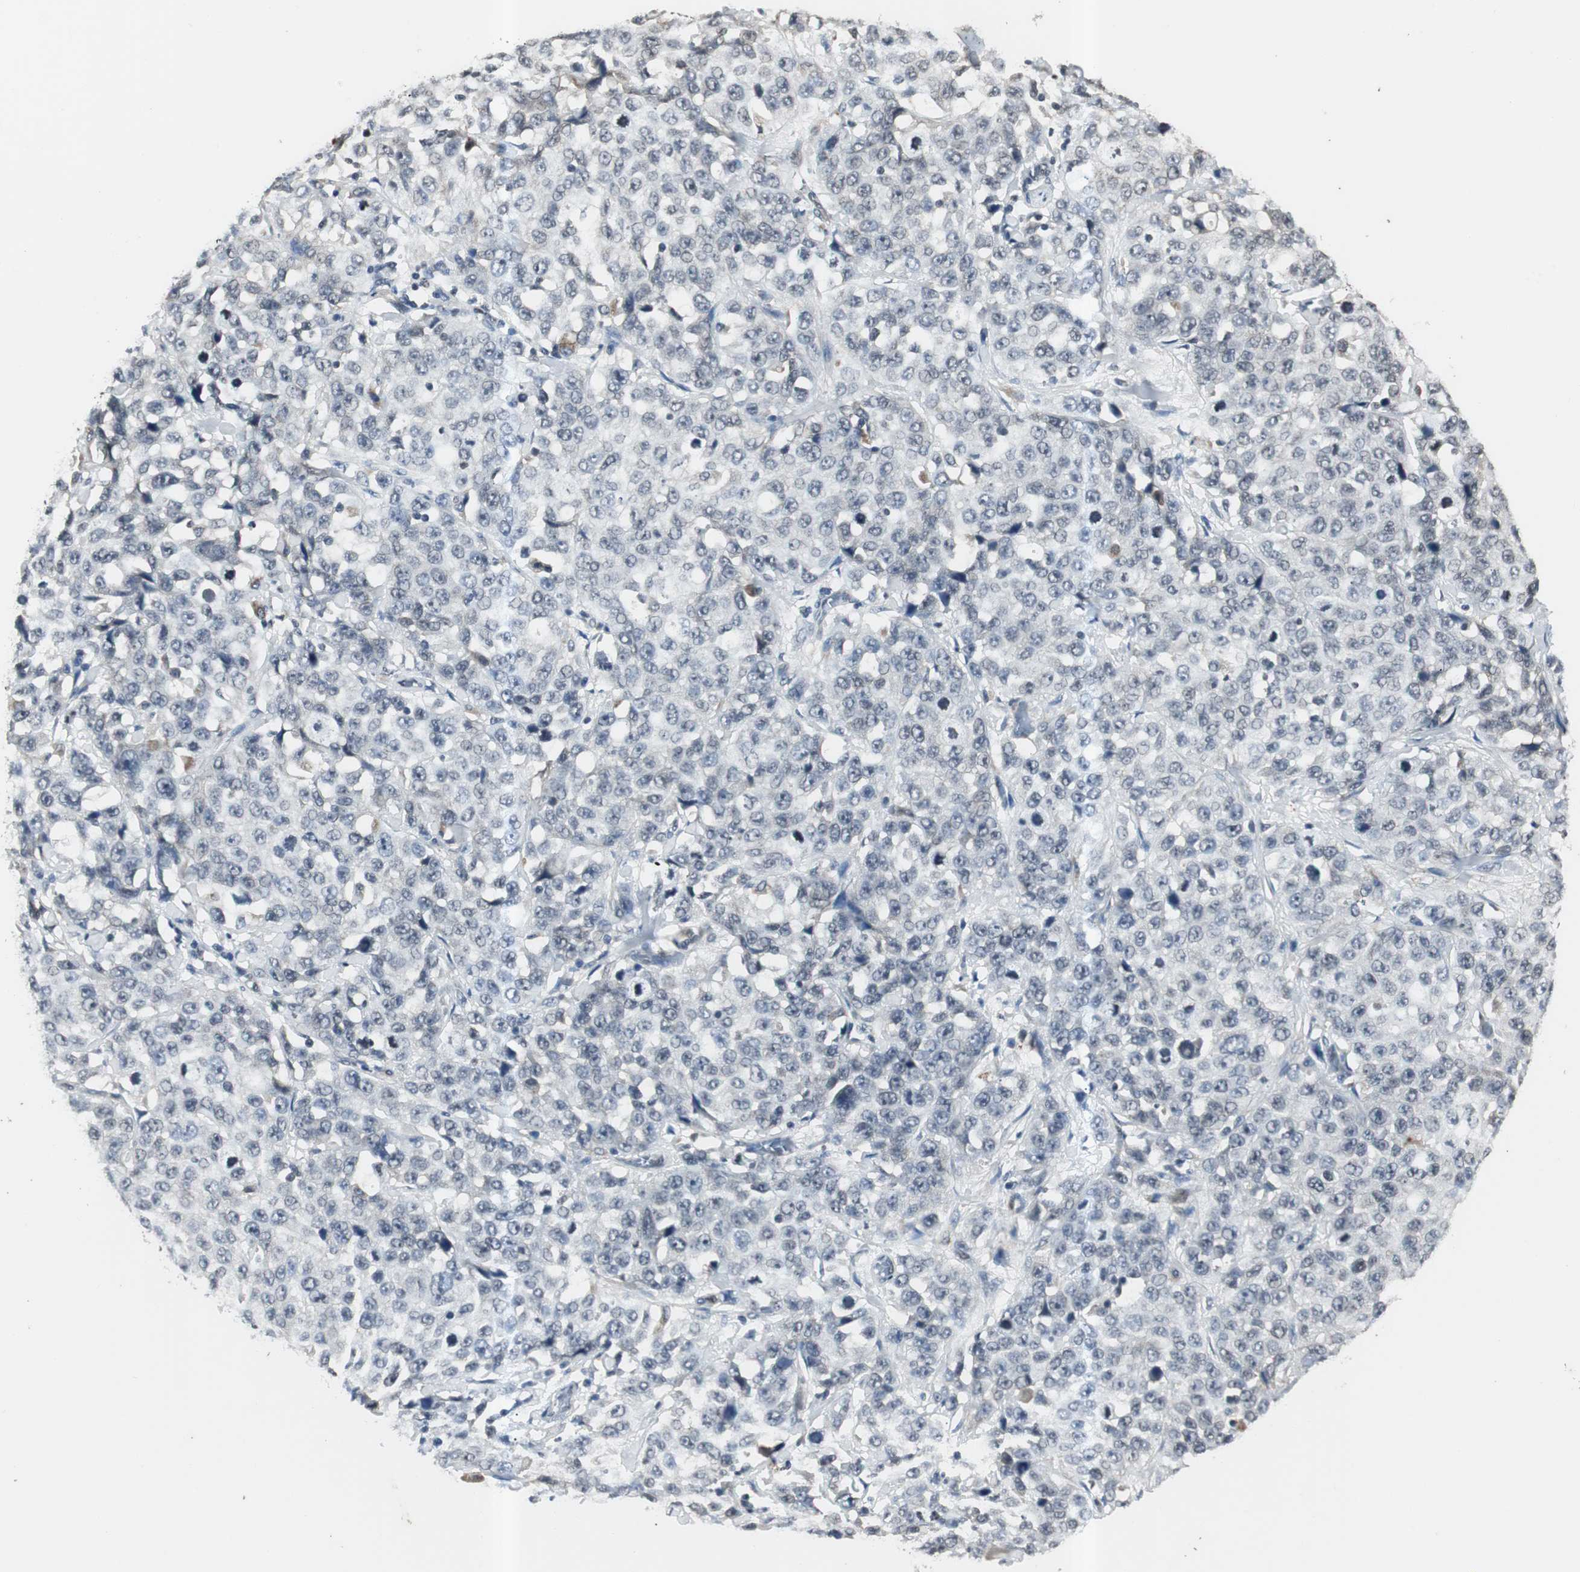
{"staining": {"intensity": "negative", "quantity": "none", "location": "none"}, "tissue": "stomach cancer", "cell_type": "Tumor cells", "image_type": "cancer", "snomed": [{"axis": "morphology", "description": "Normal tissue, NOS"}, {"axis": "morphology", "description": "Adenocarcinoma, NOS"}, {"axis": "topography", "description": "Stomach"}], "caption": "IHC micrograph of neoplastic tissue: stomach cancer (adenocarcinoma) stained with DAB demonstrates no significant protein expression in tumor cells.", "gene": "SMAD1", "patient": {"sex": "male", "age": 48}}